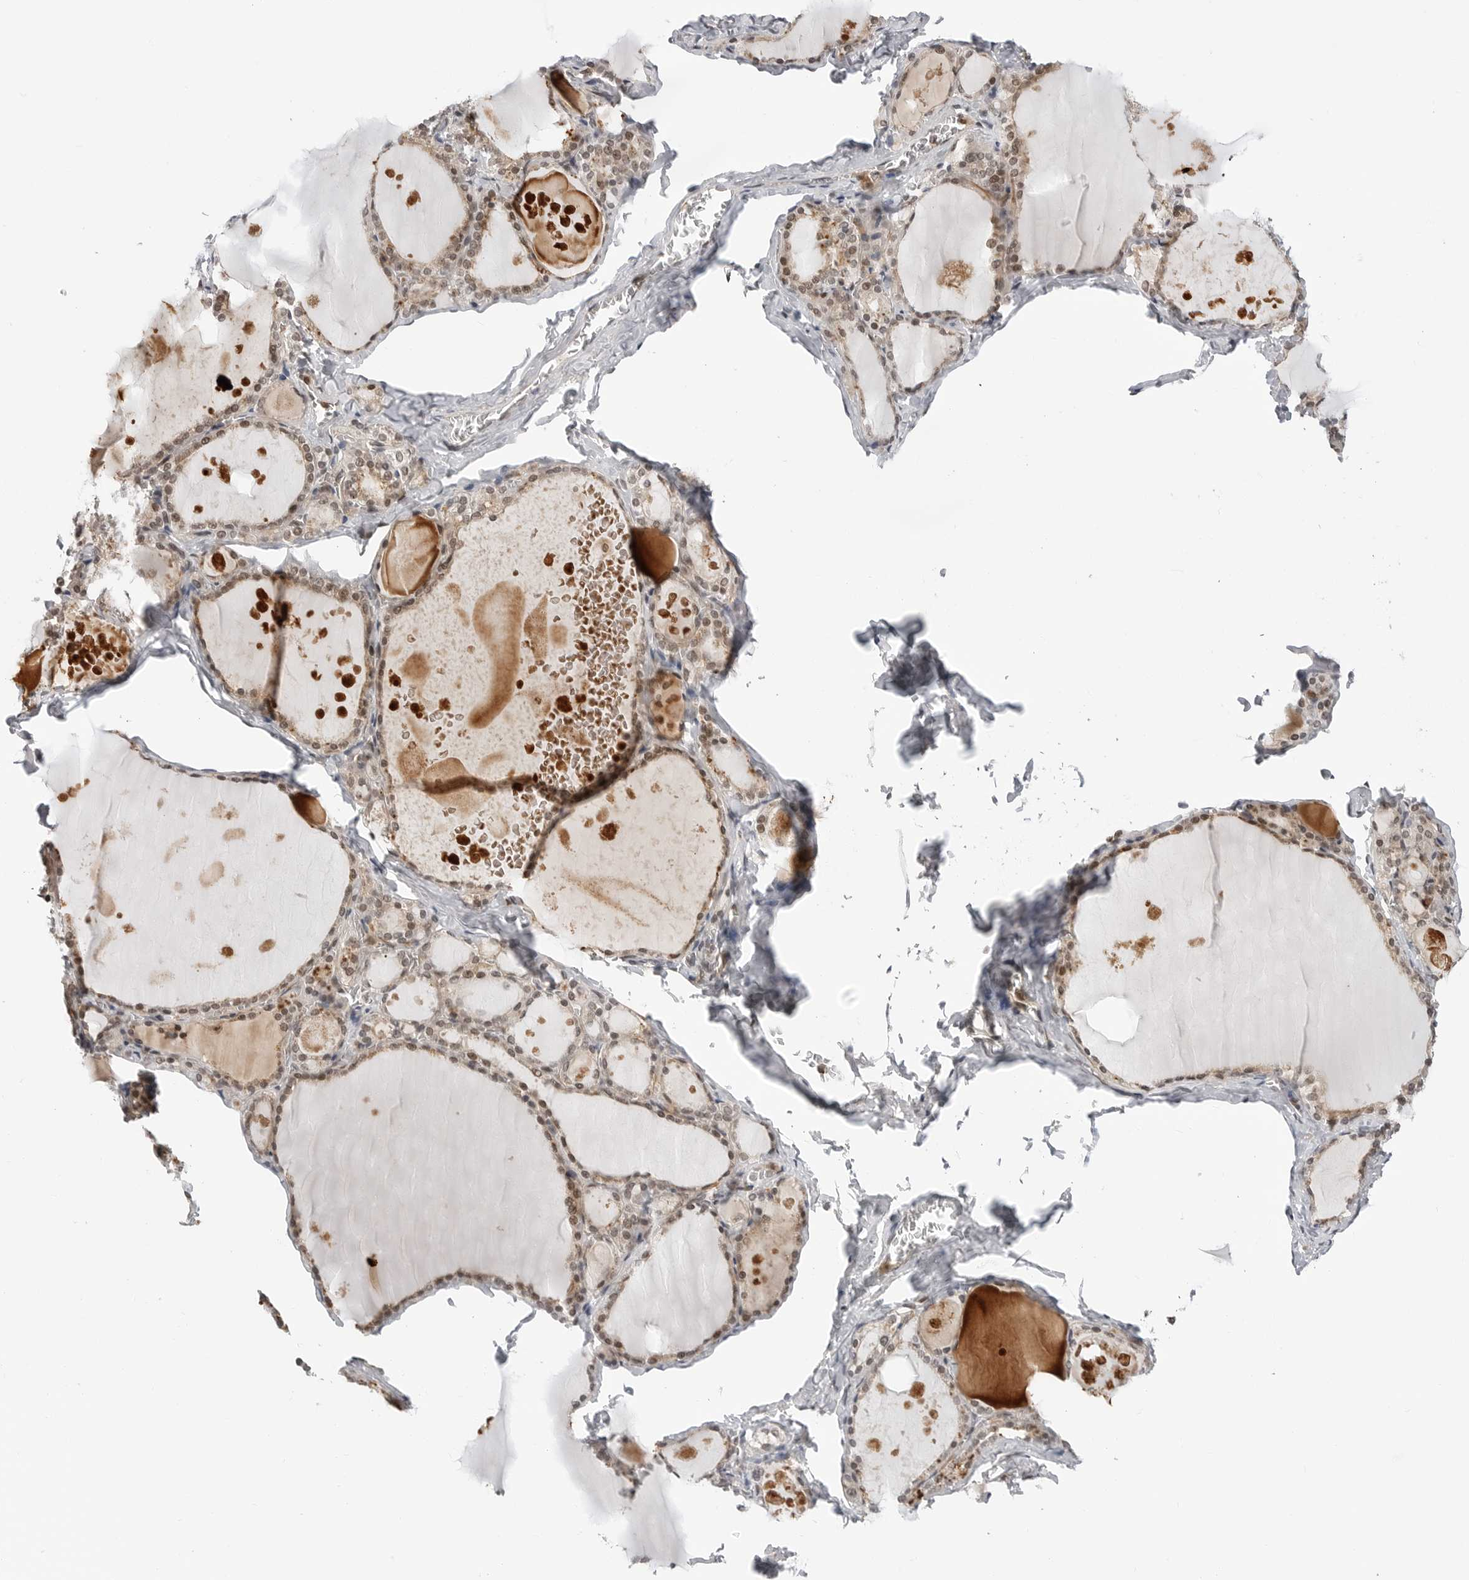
{"staining": {"intensity": "moderate", "quantity": ">75%", "location": "nuclear"}, "tissue": "thyroid gland", "cell_type": "Glandular cells", "image_type": "normal", "snomed": [{"axis": "morphology", "description": "Normal tissue, NOS"}, {"axis": "topography", "description": "Thyroid gland"}], "caption": "Human thyroid gland stained for a protein (brown) shows moderate nuclear positive positivity in approximately >75% of glandular cells.", "gene": "C8orf33", "patient": {"sex": "male", "age": 56}}